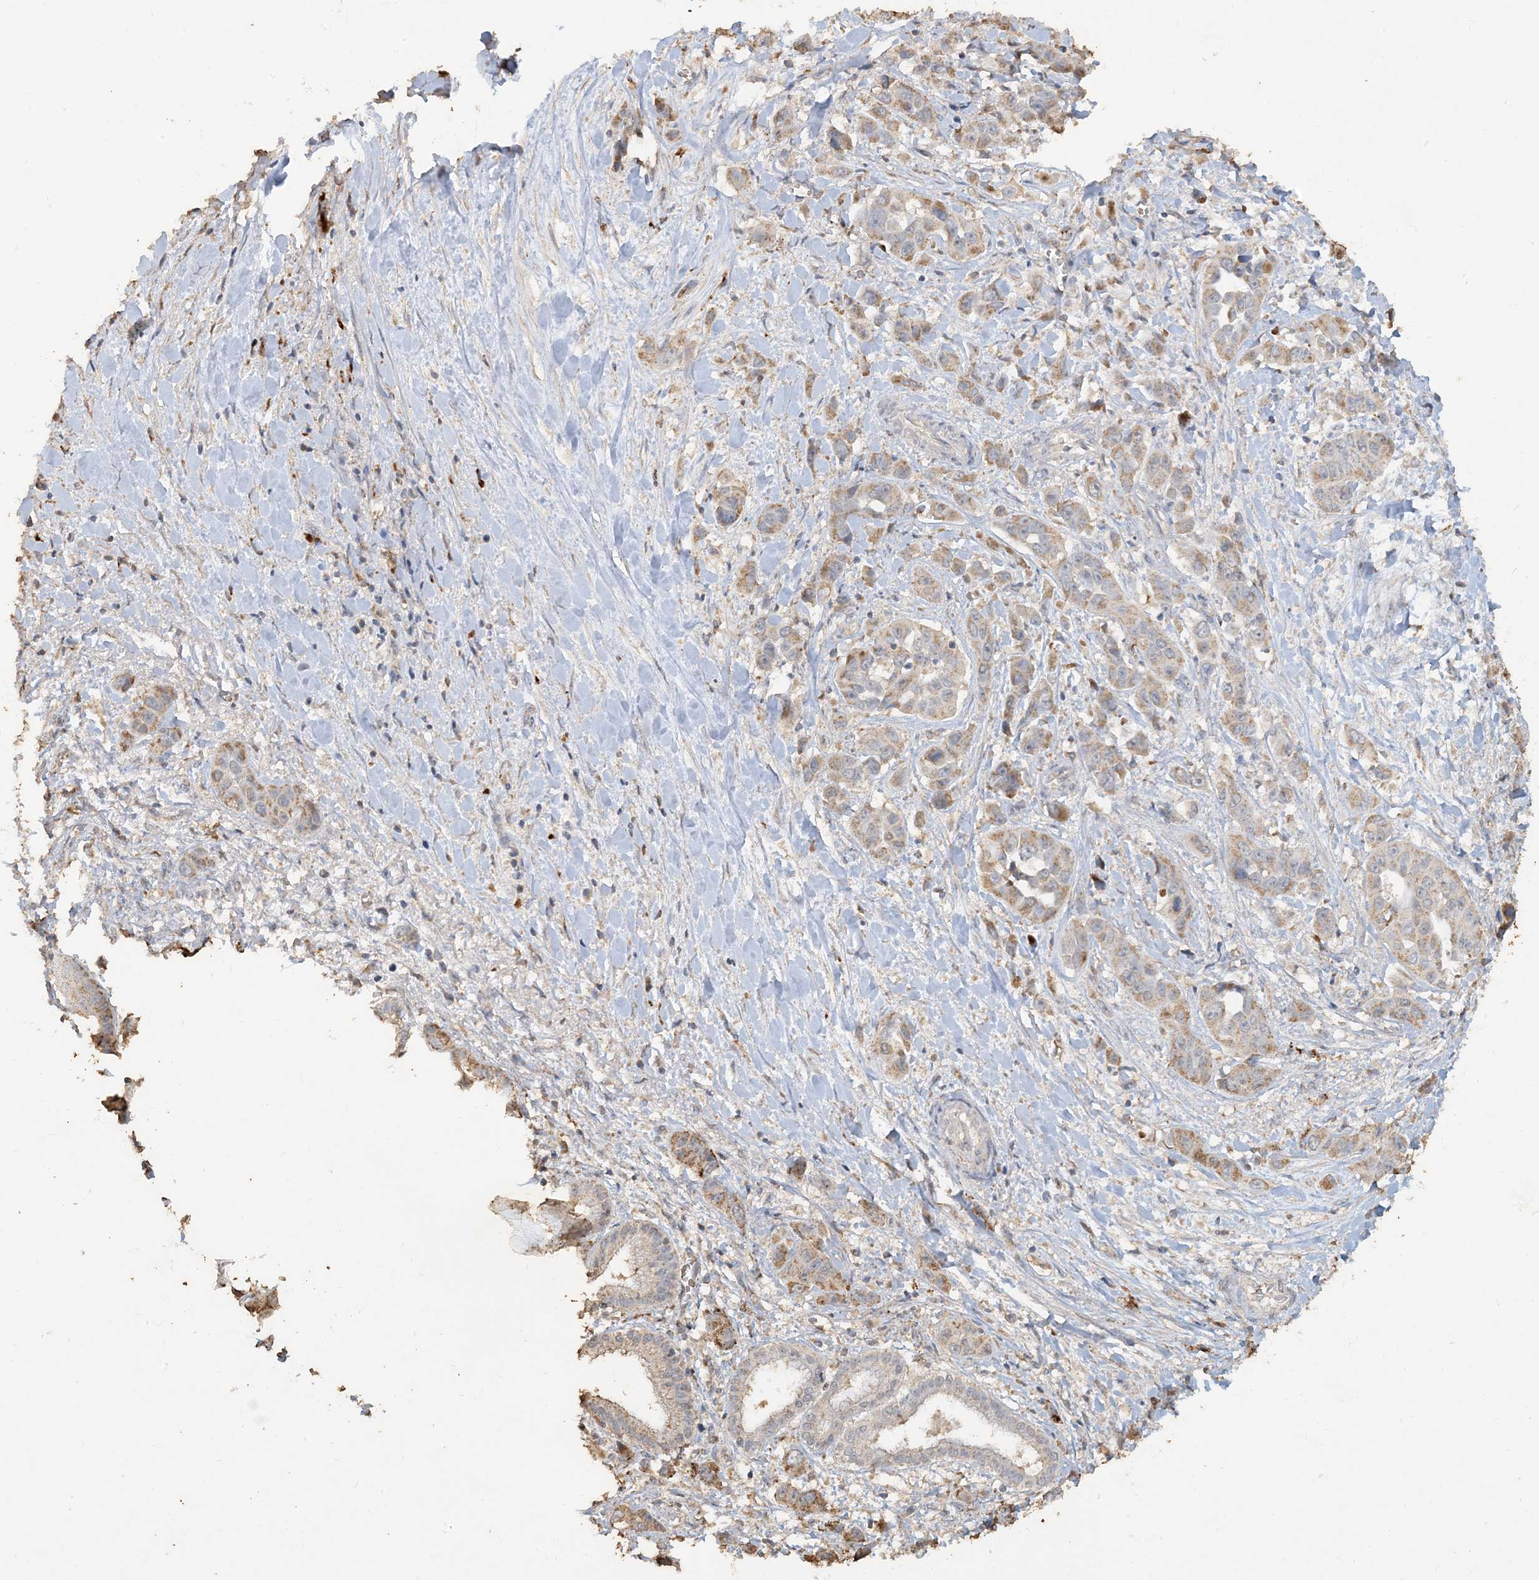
{"staining": {"intensity": "moderate", "quantity": "25%-75%", "location": "cytoplasmic/membranous"}, "tissue": "liver cancer", "cell_type": "Tumor cells", "image_type": "cancer", "snomed": [{"axis": "morphology", "description": "Cholangiocarcinoma"}, {"axis": "topography", "description": "Liver"}], "caption": "Immunohistochemistry staining of cholangiocarcinoma (liver), which shows medium levels of moderate cytoplasmic/membranous staining in approximately 25%-75% of tumor cells indicating moderate cytoplasmic/membranous protein expression. The staining was performed using DAB (brown) for protein detection and nuclei were counterstained in hematoxylin (blue).", "gene": "SFMBT2", "patient": {"sex": "female", "age": 52}}